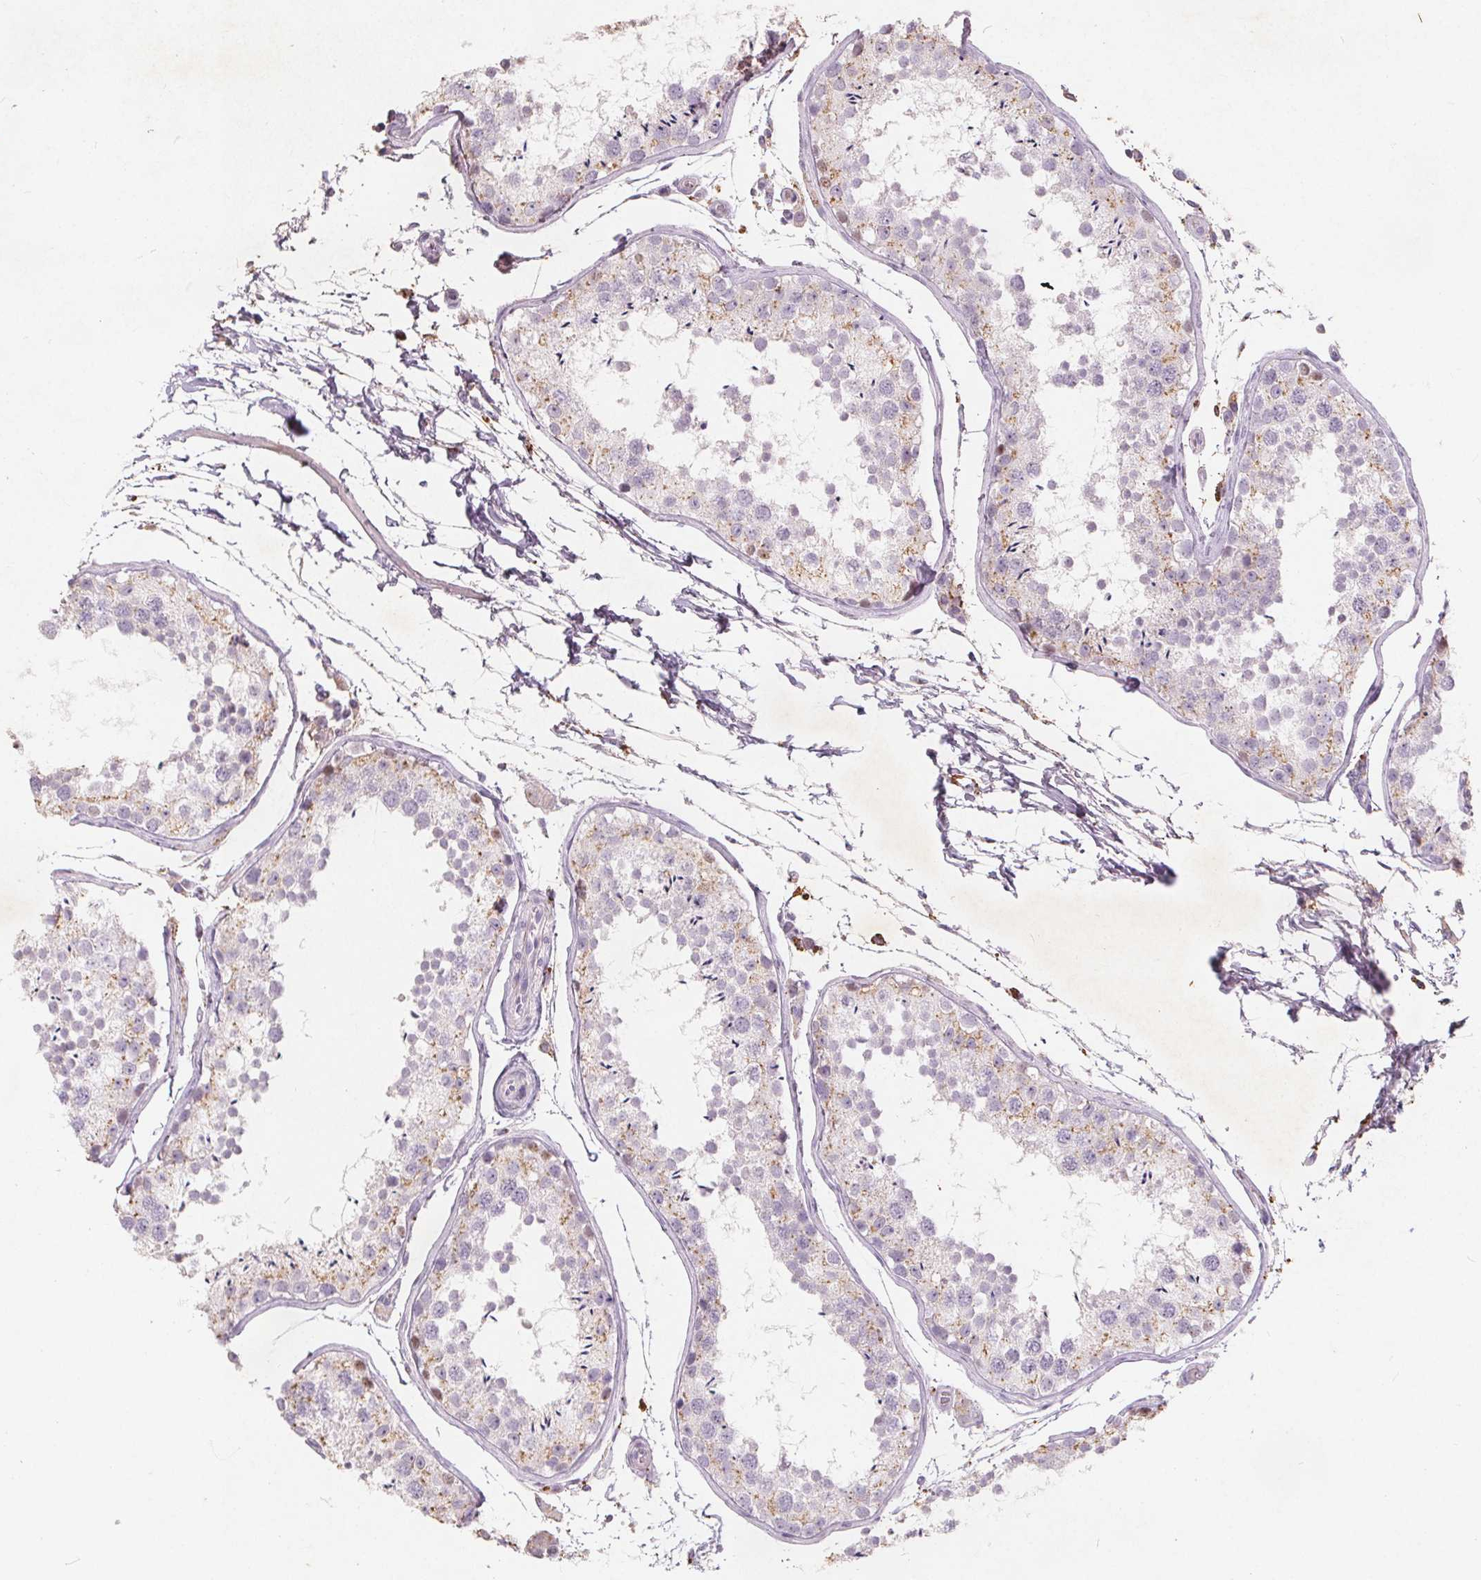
{"staining": {"intensity": "strong", "quantity": "<25%", "location": "cytoplasmic/membranous"}, "tissue": "testis", "cell_type": "Cells in seminiferous ducts", "image_type": "normal", "snomed": [{"axis": "morphology", "description": "Normal tissue, NOS"}, {"axis": "topography", "description": "Testis"}], "caption": "This histopathology image displays benign testis stained with immunohistochemistry (IHC) to label a protein in brown. The cytoplasmic/membranous of cells in seminiferous ducts show strong positivity for the protein. Nuclei are counter-stained blue.", "gene": "C19orf84", "patient": {"sex": "male", "age": 29}}